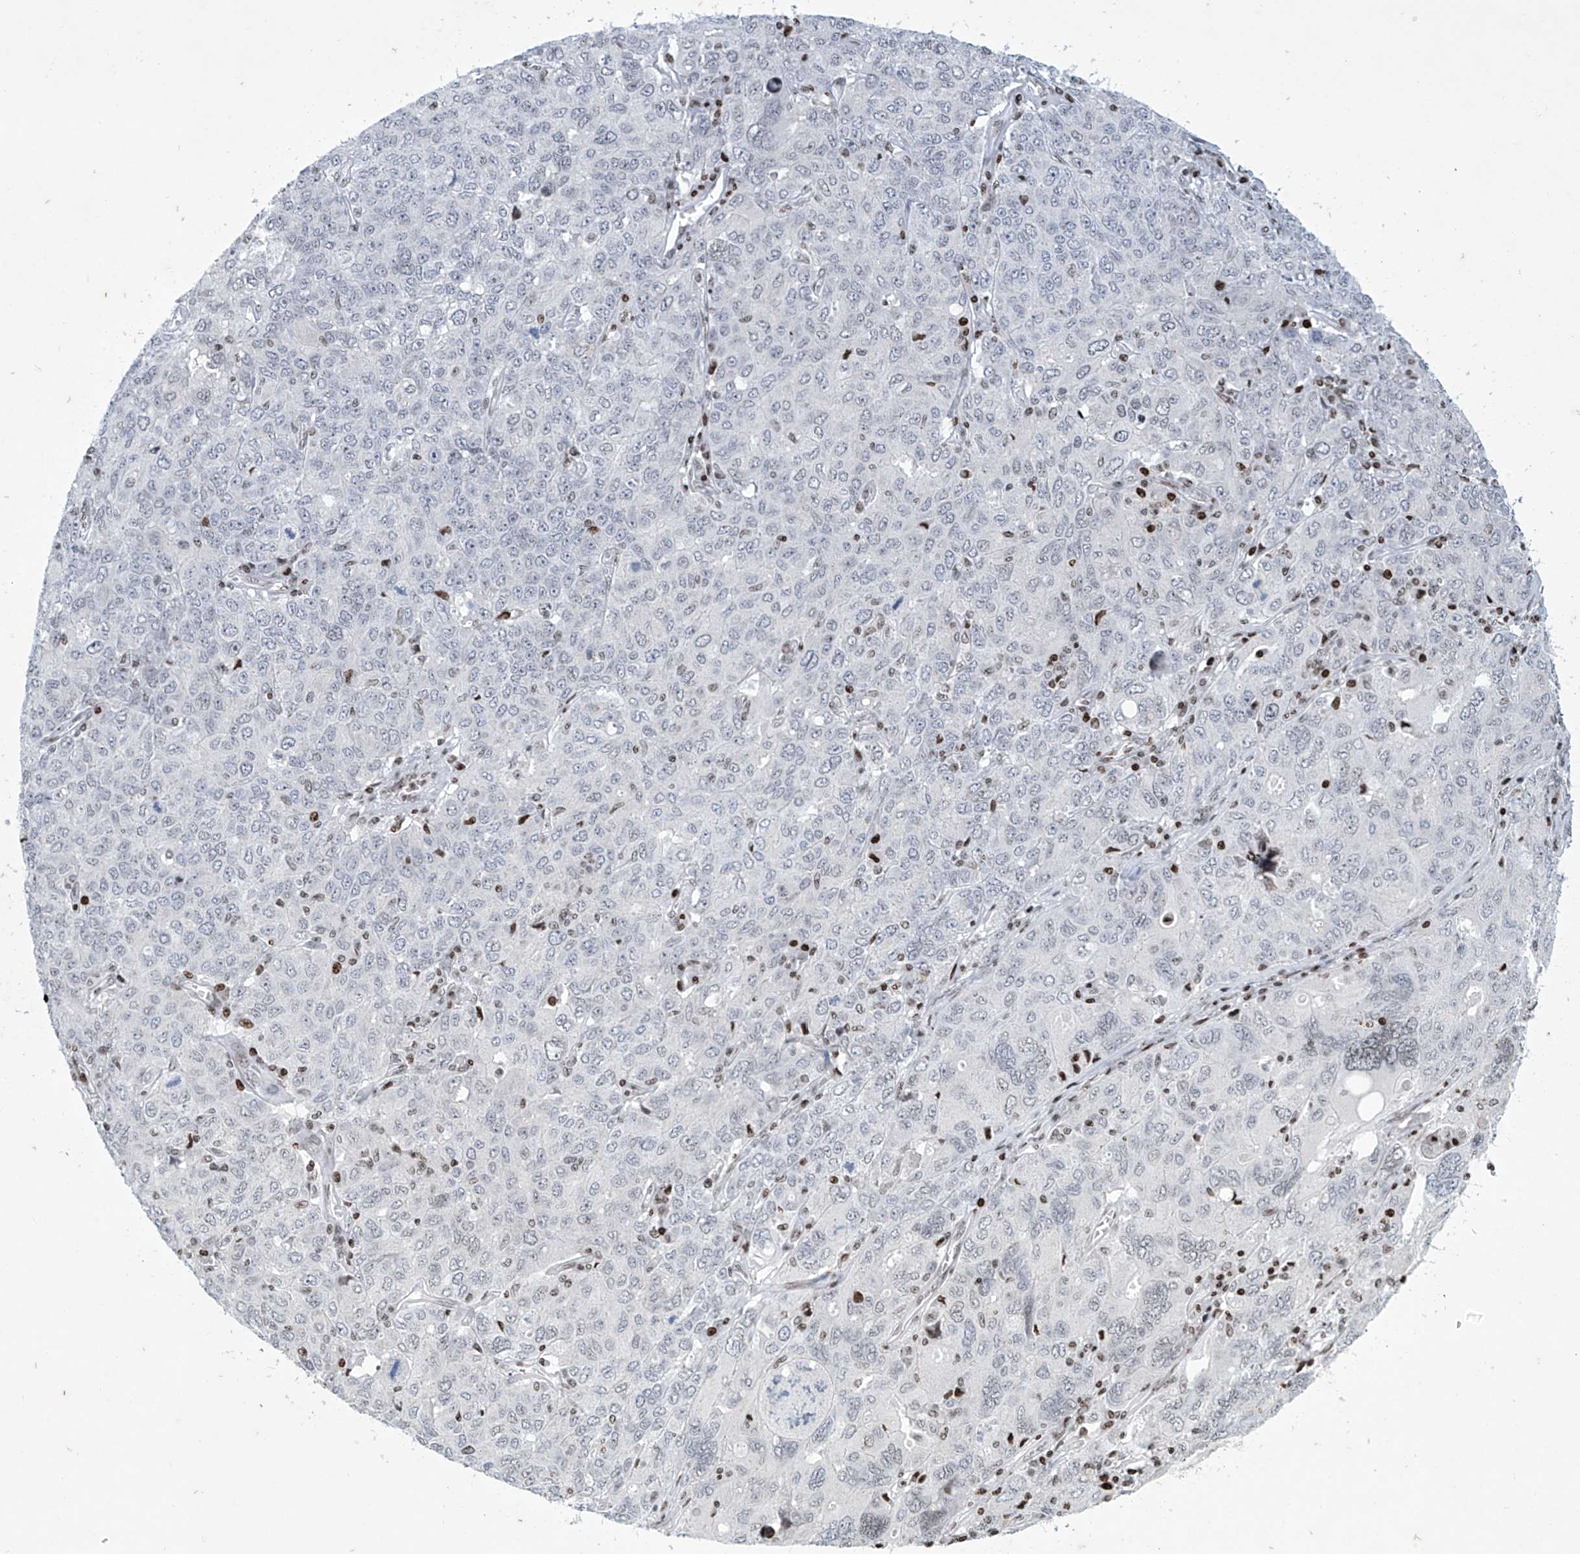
{"staining": {"intensity": "negative", "quantity": "none", "location": "none"}, "tissue": "ovarian cancer", "cell_type": "Tumor cells", "image_type": "cancer", "snomed": [{"axis": "morphology", "description": "Carcinoma, endometroid"}, {"axis": "topography", "description": "Ovary"}], "caption": "An IHC image of ovarian cancer is shown. There is no staining in tumor cells of ovarian cancer. (IHC, brightfield microscopy, high magnification).", "gene": "RFX7", "patient": {"sex": "female", "age": 62}}